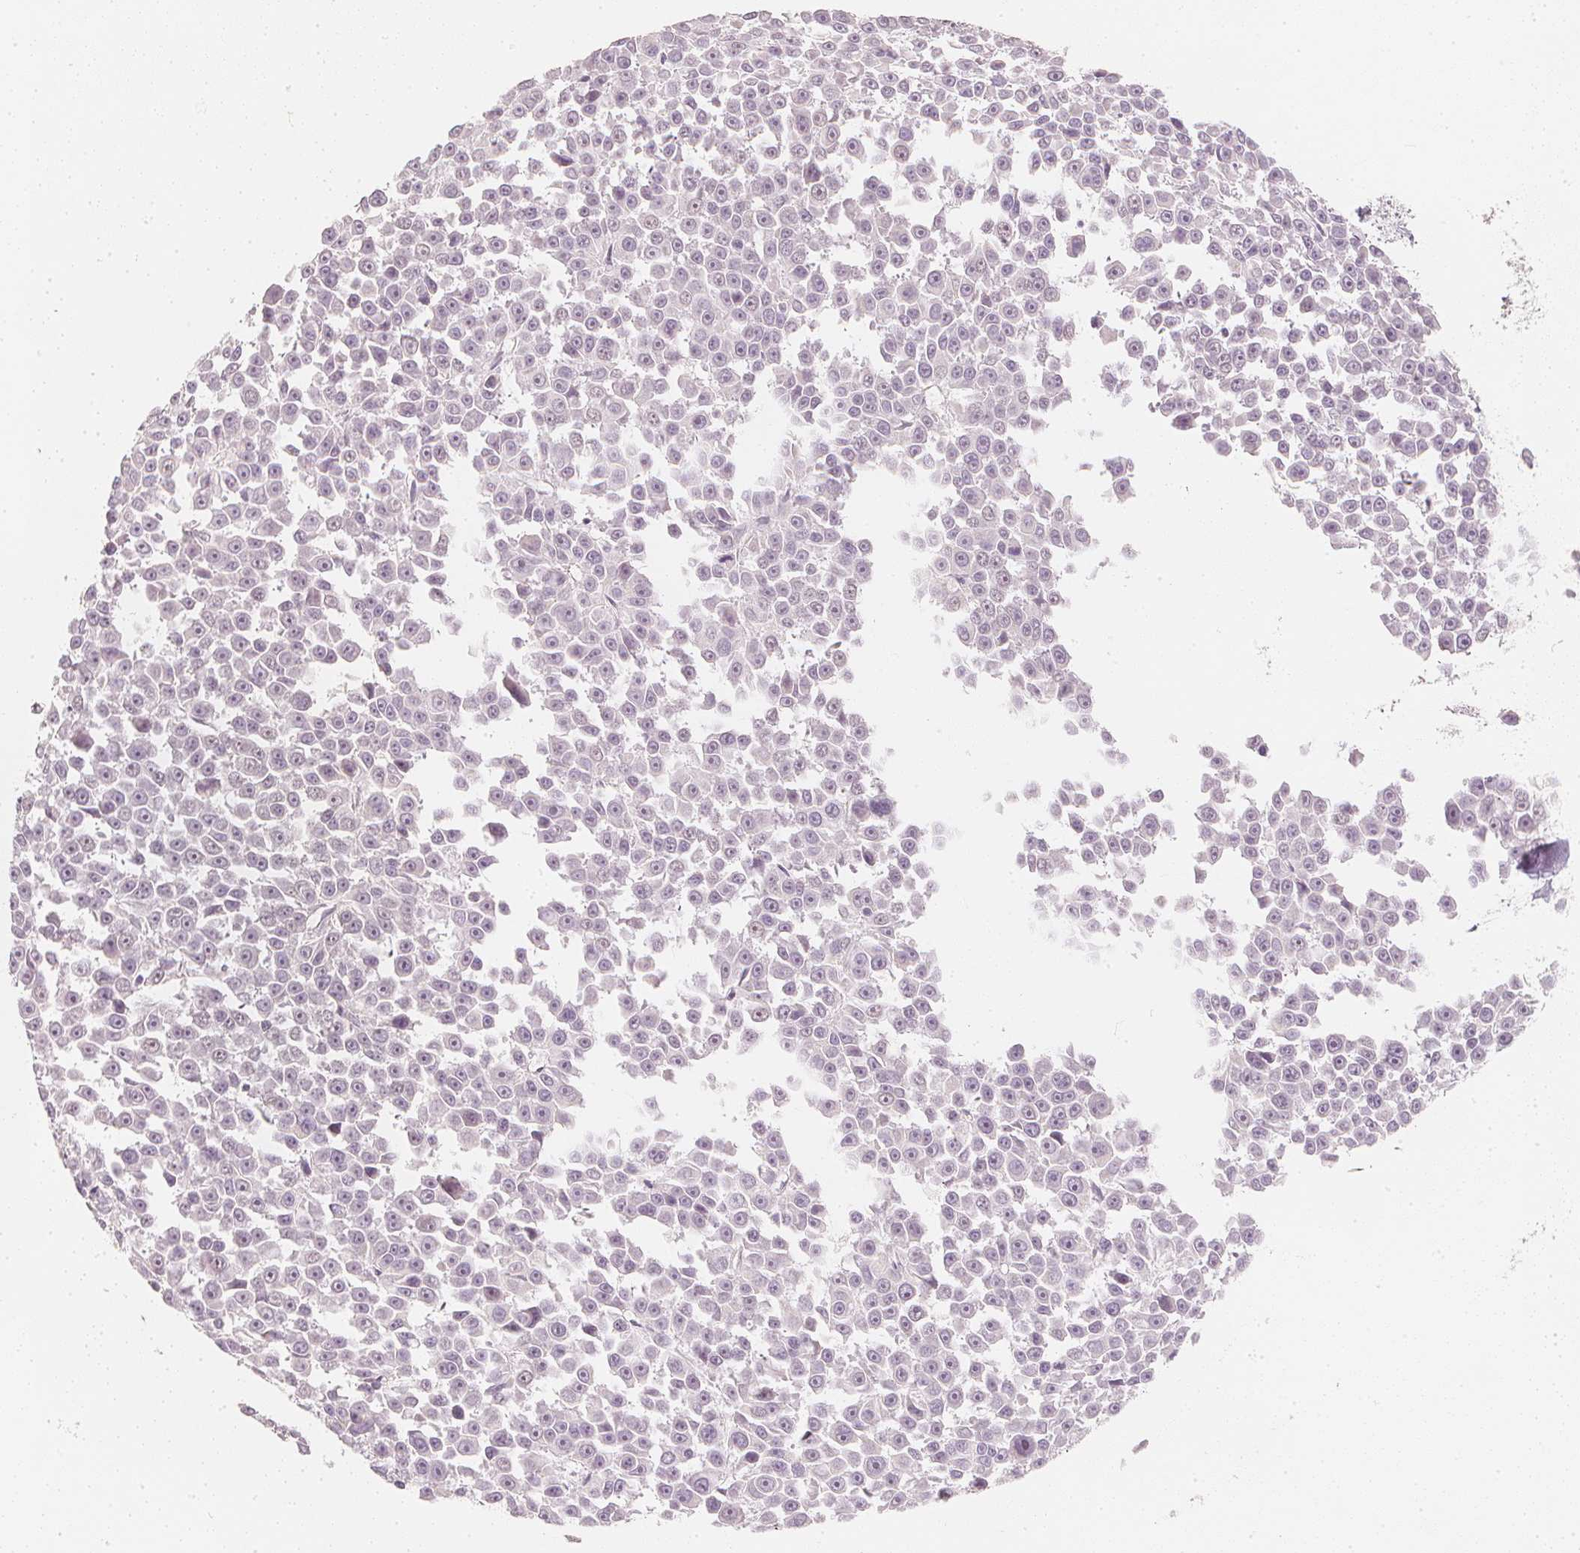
{"staining": {"intensity": "negative", "quantity": "none", "location": "none"}, "tissue": "melanoma", "cell_type": "Tumor cells", "image_type": "cancer", "snomed": [{"axis": "morphology", "description": "Malignant melanoma, NOS"}, {"axis": "topography", "description": "Skin"}], "caption": "Micrograph shows no protein positivity in tumor cells of melanoma tissue. (DAB immunohistochemistry, high magnification).", "gene": "CALB1", "patient": {"sex": "female", "age": 66}}